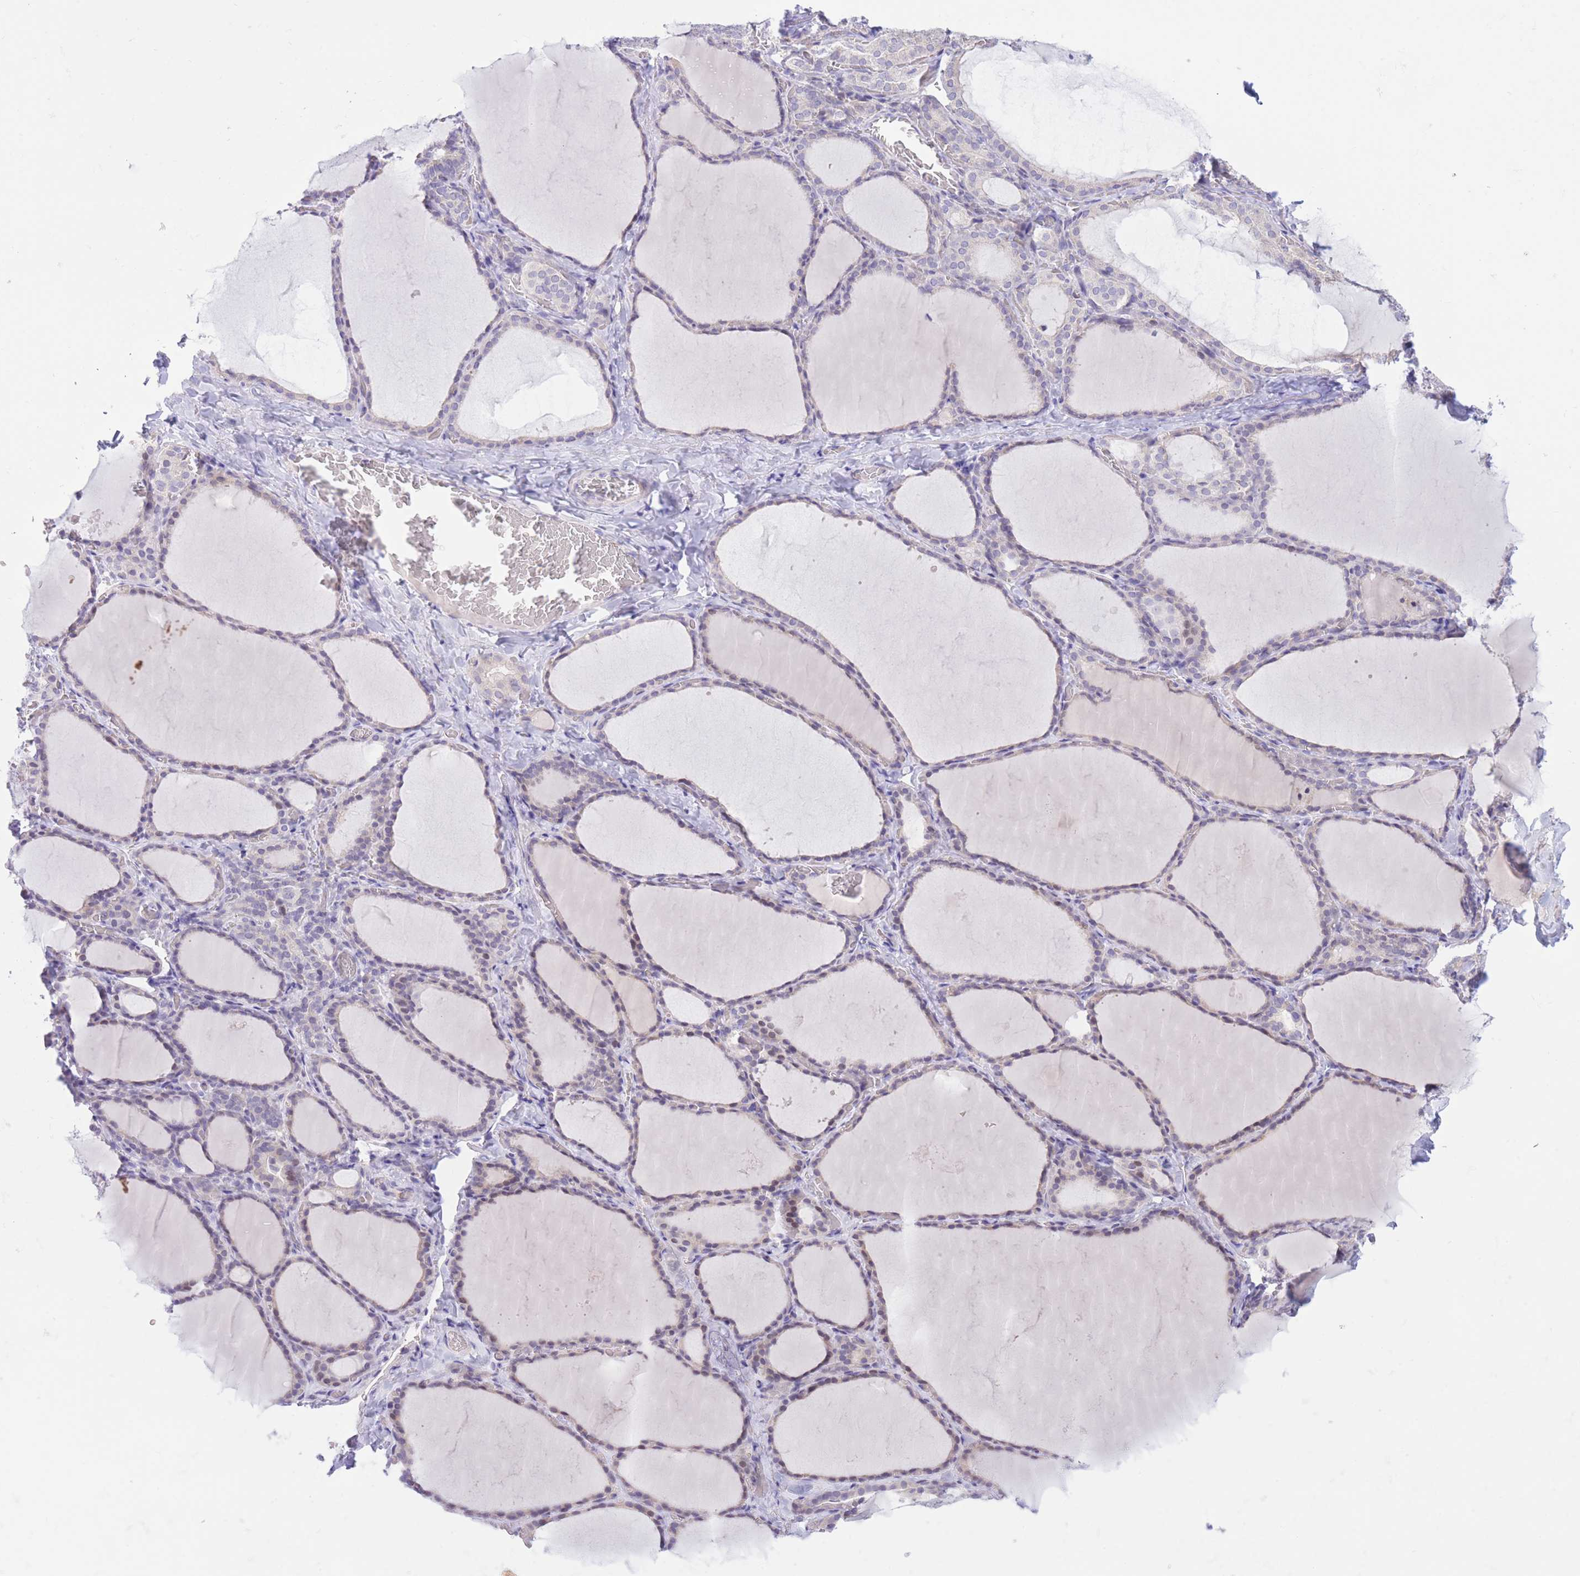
{"staining": {"intensity": "negative", "quantity": "none", "location": "none"}, "tissue": "thyroid gland", "cell_type": "Glandular cells", "image_type": "normal", "snomed": [{"axis": "morphology", "description": "Normal tissue, NOS"}, {"axis": "topography", "description": "Thyroid gland"}], "caption": "The immunohistochemistry (IHC) photomicrograph has no significant expression in glandular cells of thyroid gland. (DAB IHC visualized using brightfield microscopy, high magnification).", "gene": "RPL39L", "patient": {"sex": "female", "age": 39}}